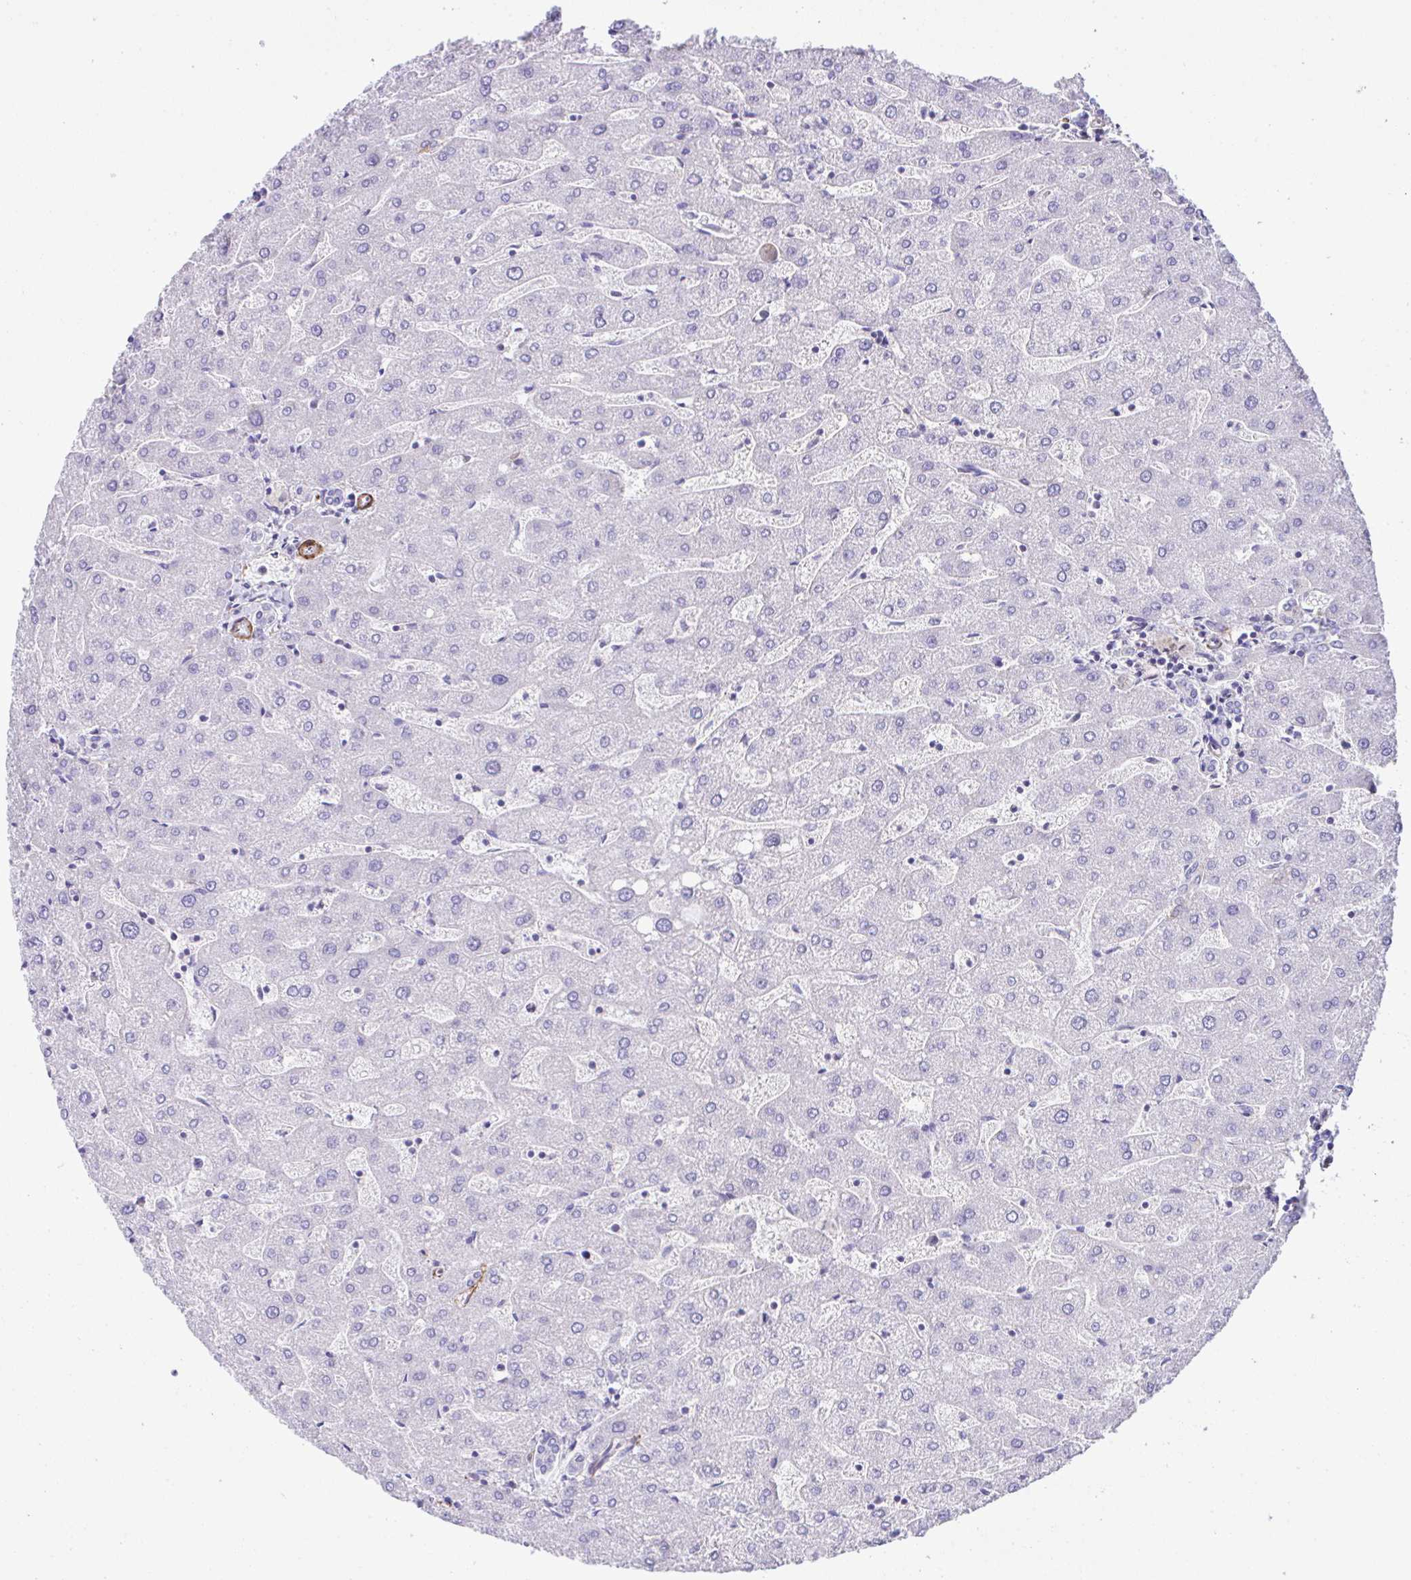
{"staining": {"intensity": "negative", "quantity": "none", "location": "none"}, "tissue": "liver", "cell_type": "Cholangiocytes", "image_type": "normal", "snomed": [{"axis": "morphology", "description": "Normal tissue, NOS"}, {"axis": "topography", "description": "Liver"}], "caption": "Immunohistochemical staining of unremarkable human liver displays no significant staining in cholangiocytes.", "gene": "FBXO34", "patient": {"sex": "male", "age": 67}}